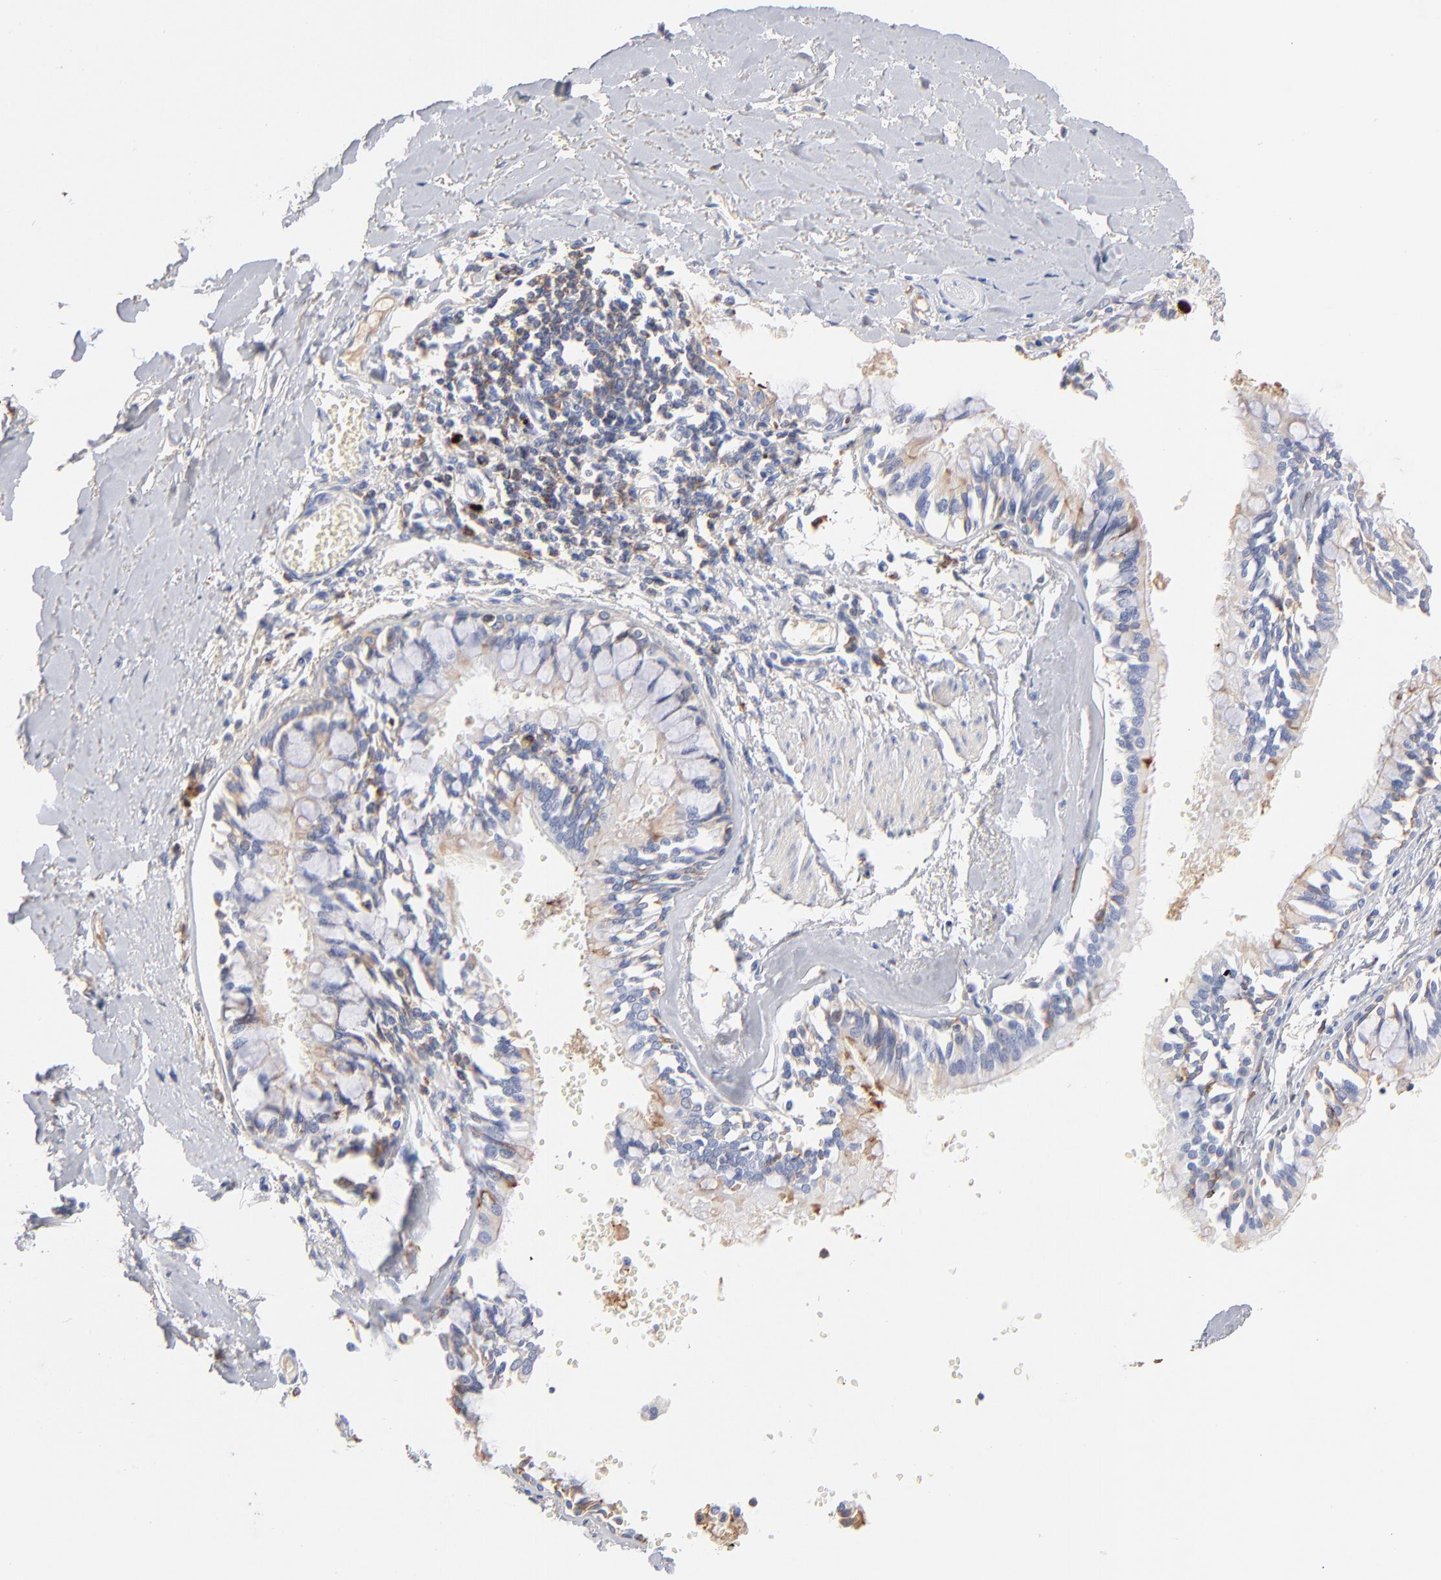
{"staining": {"intensity": "moderate", "quantity": "<25%", "location": "cytoplasmic/membranous"}, "tissue": "bronchus", "cell_type": "Respiratory epithelial cells", "image_type": "normal", "snomed": [{"axis": "morphology", "description": "Normal tissue, NOS"}, {"axis": "topography", "description": "Bronchus"}, {"axis": "topography", "description": "Lung"}], "caption": "IHC histopathology image of benign bronchus: bronchus stained using IHC reveals low levels of moderate protein expression localized specifically in the cytoplasmic/membranous of respiratory epithelial cells, appearing as a cytoplasmic/membranous brown color.", "gene": "APOH", "patient": {"sex": "female", "age": 56}}